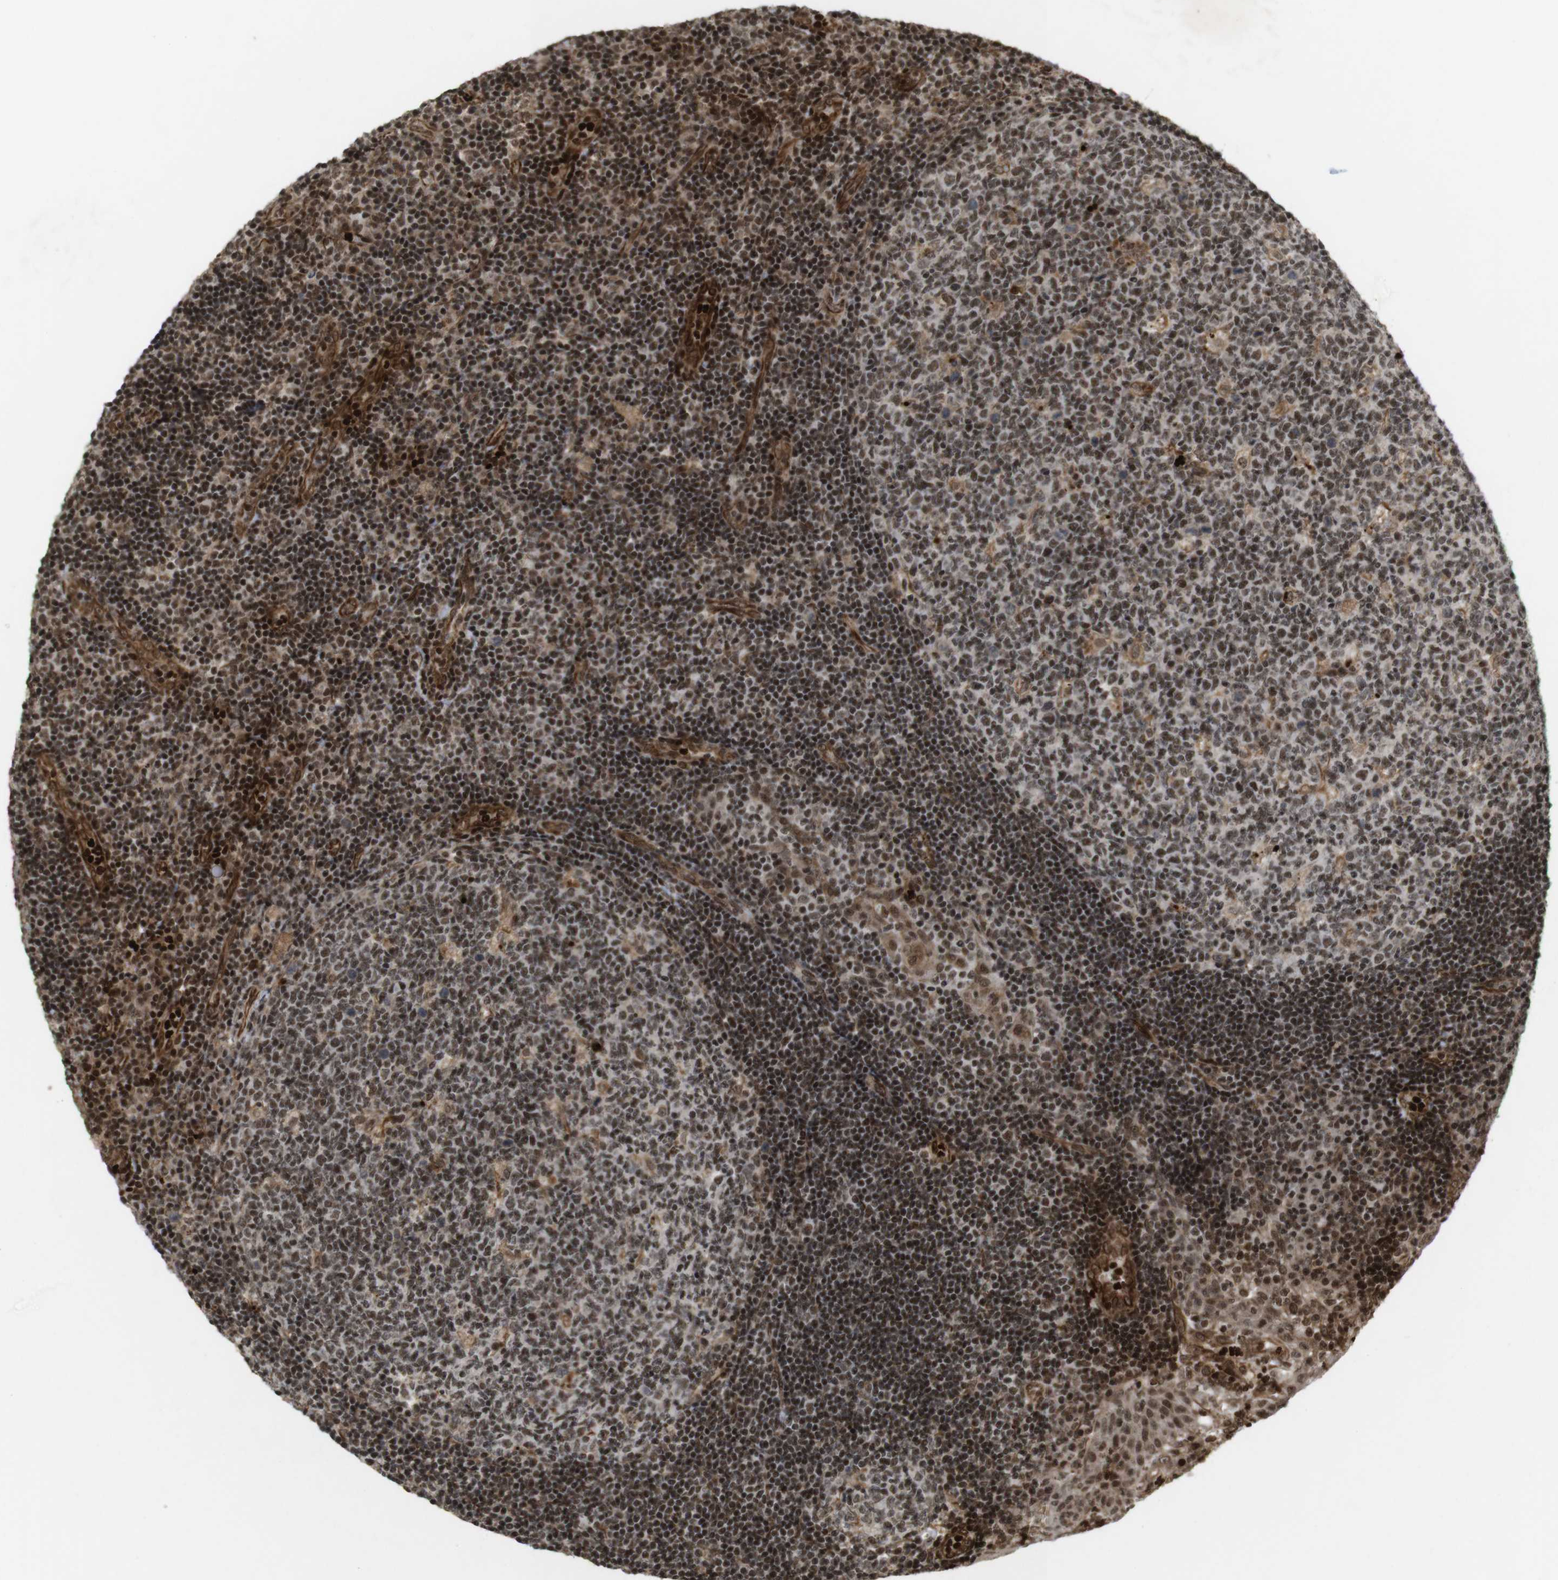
{"staining": {"intensity": "moderate", "quantity": ">75%", "location": "nuclear"}, "tissue": "tonsil", "cell_type": "Germinal center cells", "image_type": "normal", "snomed": [{"axis": "morphology", "description": "Normal tissue, NOS"}, {"axis": "topography", "description": "Tonsil"}], "caption": "Brown immunohistochemical staining in normal human tonsil demonstrates moderate nuclear positivity in approximately >75% of germinal center cells. The staining was performed using DAB (3,3'-diaminobenzidine) to visualize the protein expression in brown, while the nuclei were stained in blue with hematoxylin (Magnification: 20x).", "gene": "SP2", "patient": {"sex": "female", "age": 40}}